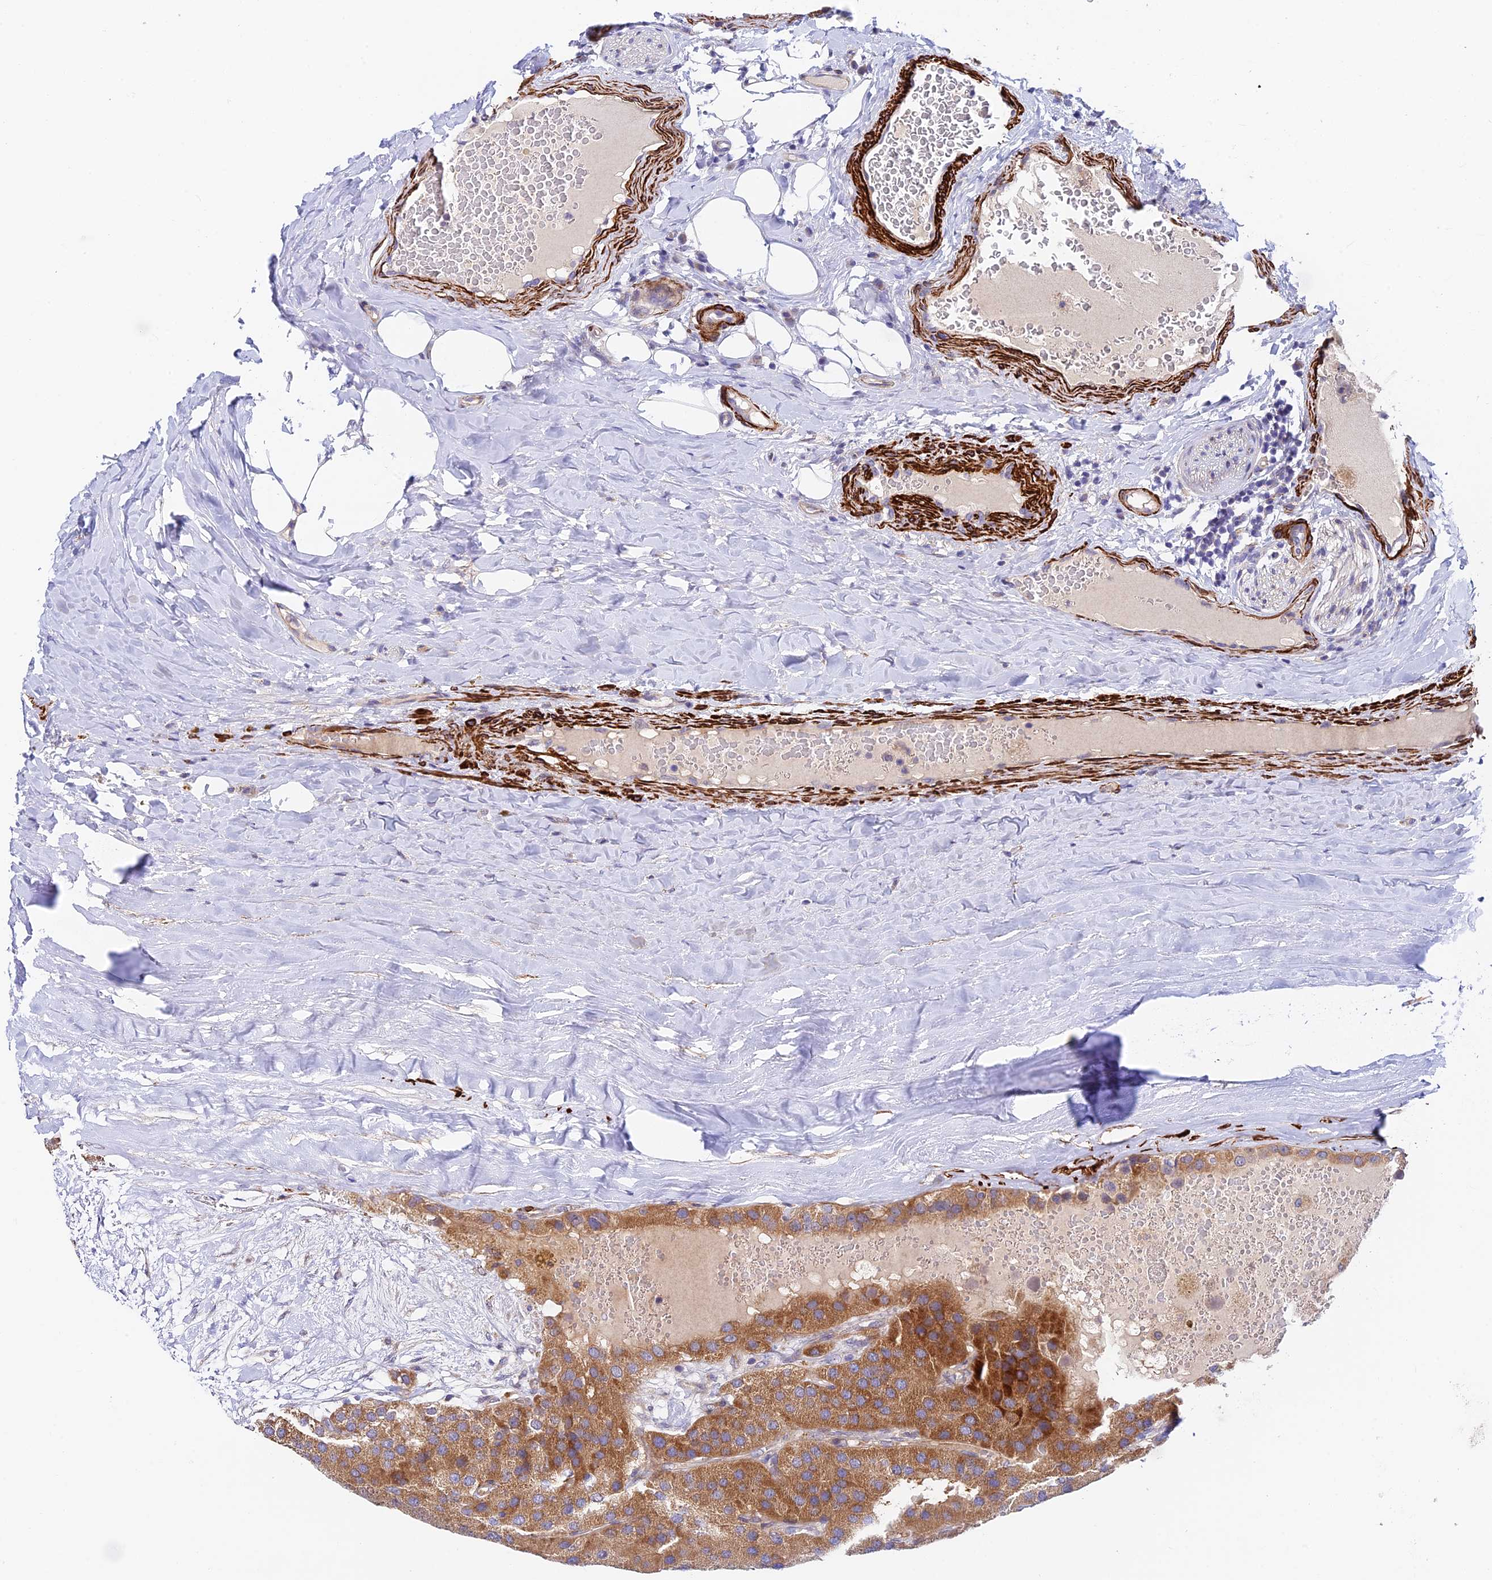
{"staining": {"intensity": "moderate", "quantity": ">75%", "location": "cytoplasmic/membranous"}, "tissue": "parathyroid gland", "cell_type": "Glandular cells", "image_type": "normal", "snomed": [{"axis": "morphology", "description": "Normal tissue, NOS"}, {"axis": "morphology", "description": "Adenoma, NOS"}, {"axis": "topography", "description": "Parathyroid gland"}], "caption": "The image reveals immunohistochemical staining of benign parathyroid gland. There is moderate cytoplasmic/membranous staining is present in approximately >75% of glandular cells.", "gene": "ANKRD50", "patient": {"sex": "female", "age": 86}}